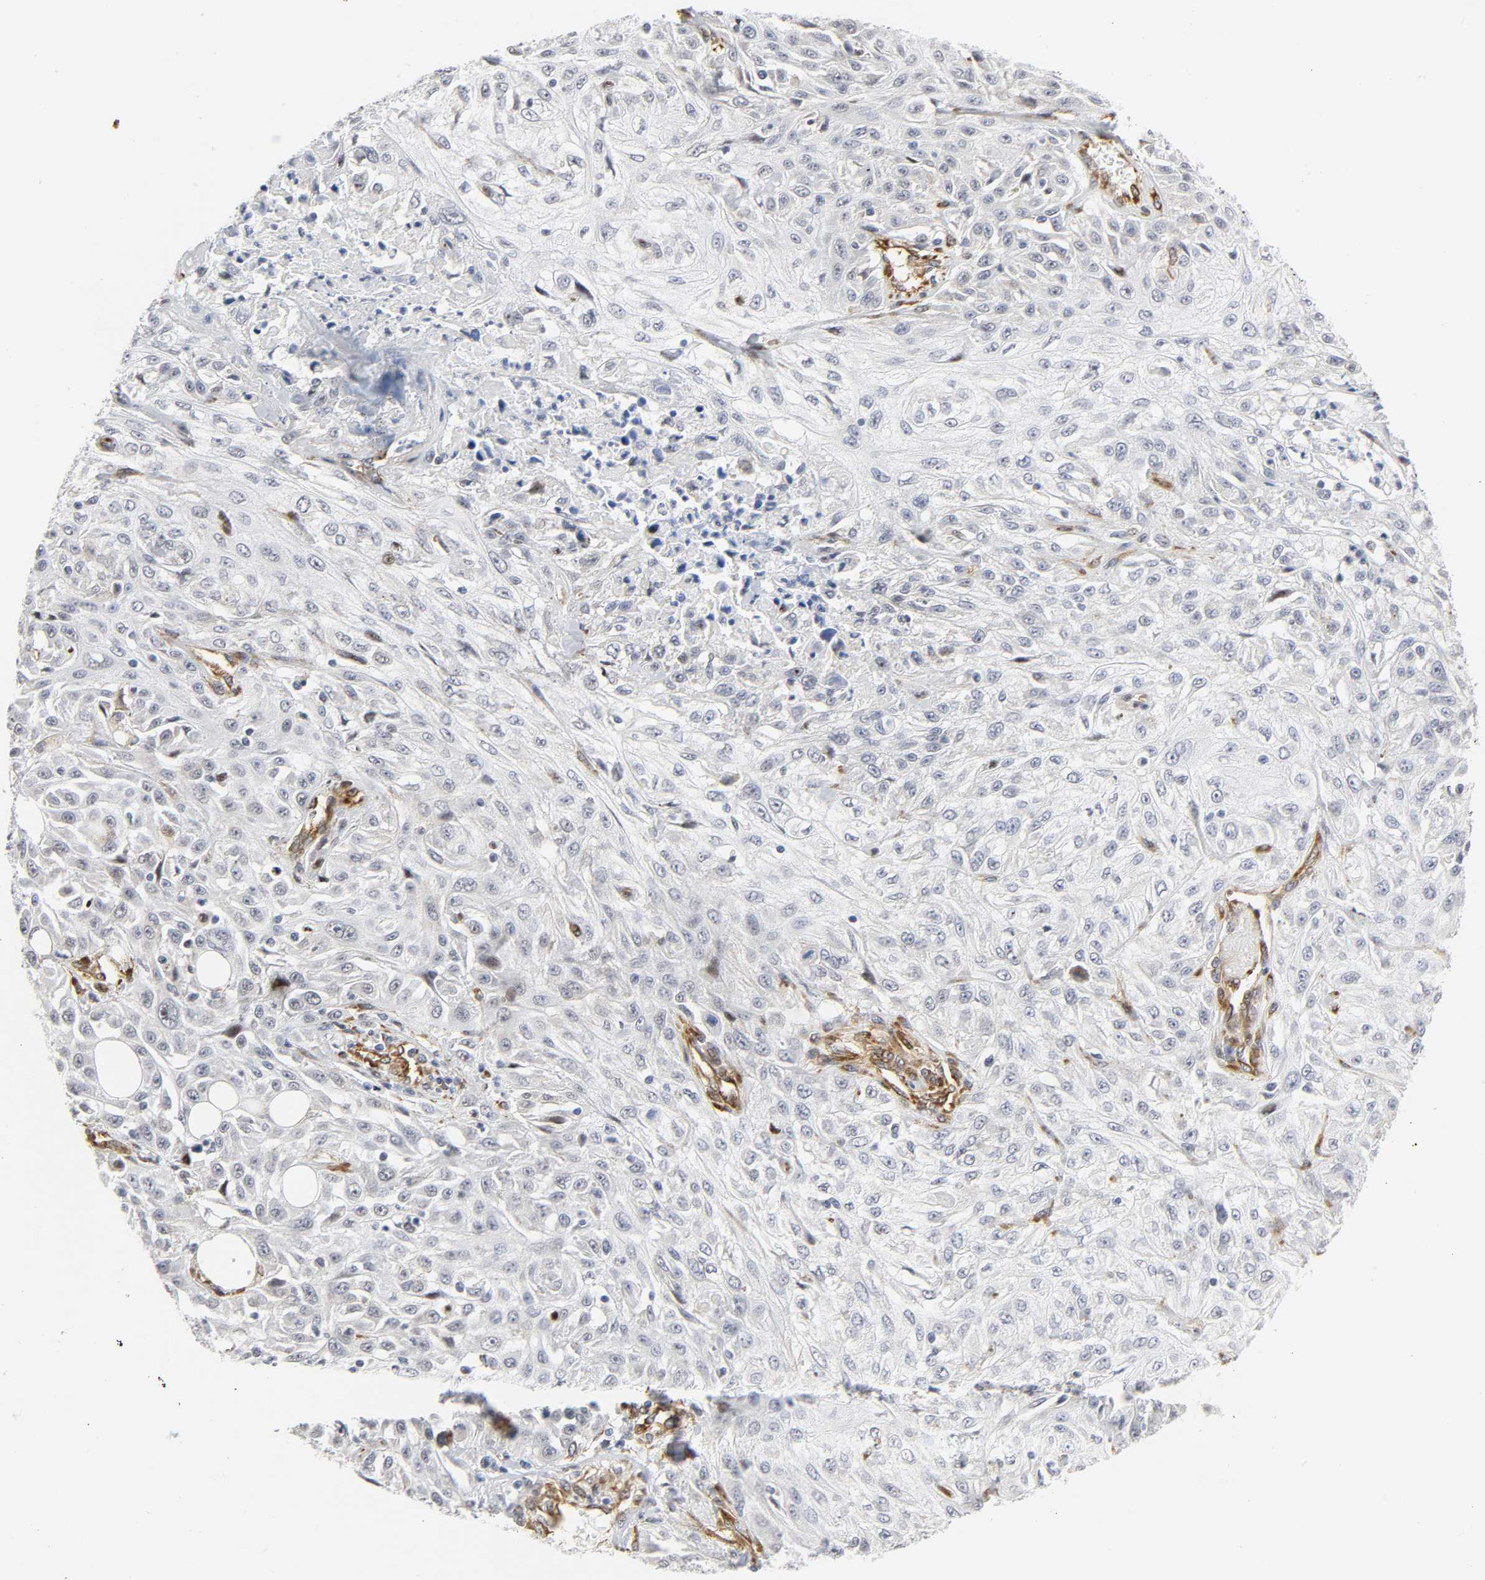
{"staining": {"intensity": "negative", "quantity": "none", "location": "none"}, "tissue": "skin cancer", "cell_type": "Tumor cells", "image_type": "cancer", "snomed": [{"axis": "morphology", "description": "Squamous cell carcinoma, NOS"}, {"axis": "topography", "description": "Skin"}], "caption": "Protein analysis of skin cancer exhibits no significant positivity in tumor cells. (DAB immunohistochemistry (IHC) with hematoxylin counter stain).", "gene": "DOCK1", "patient": {"sex": "male", "age": 75}}